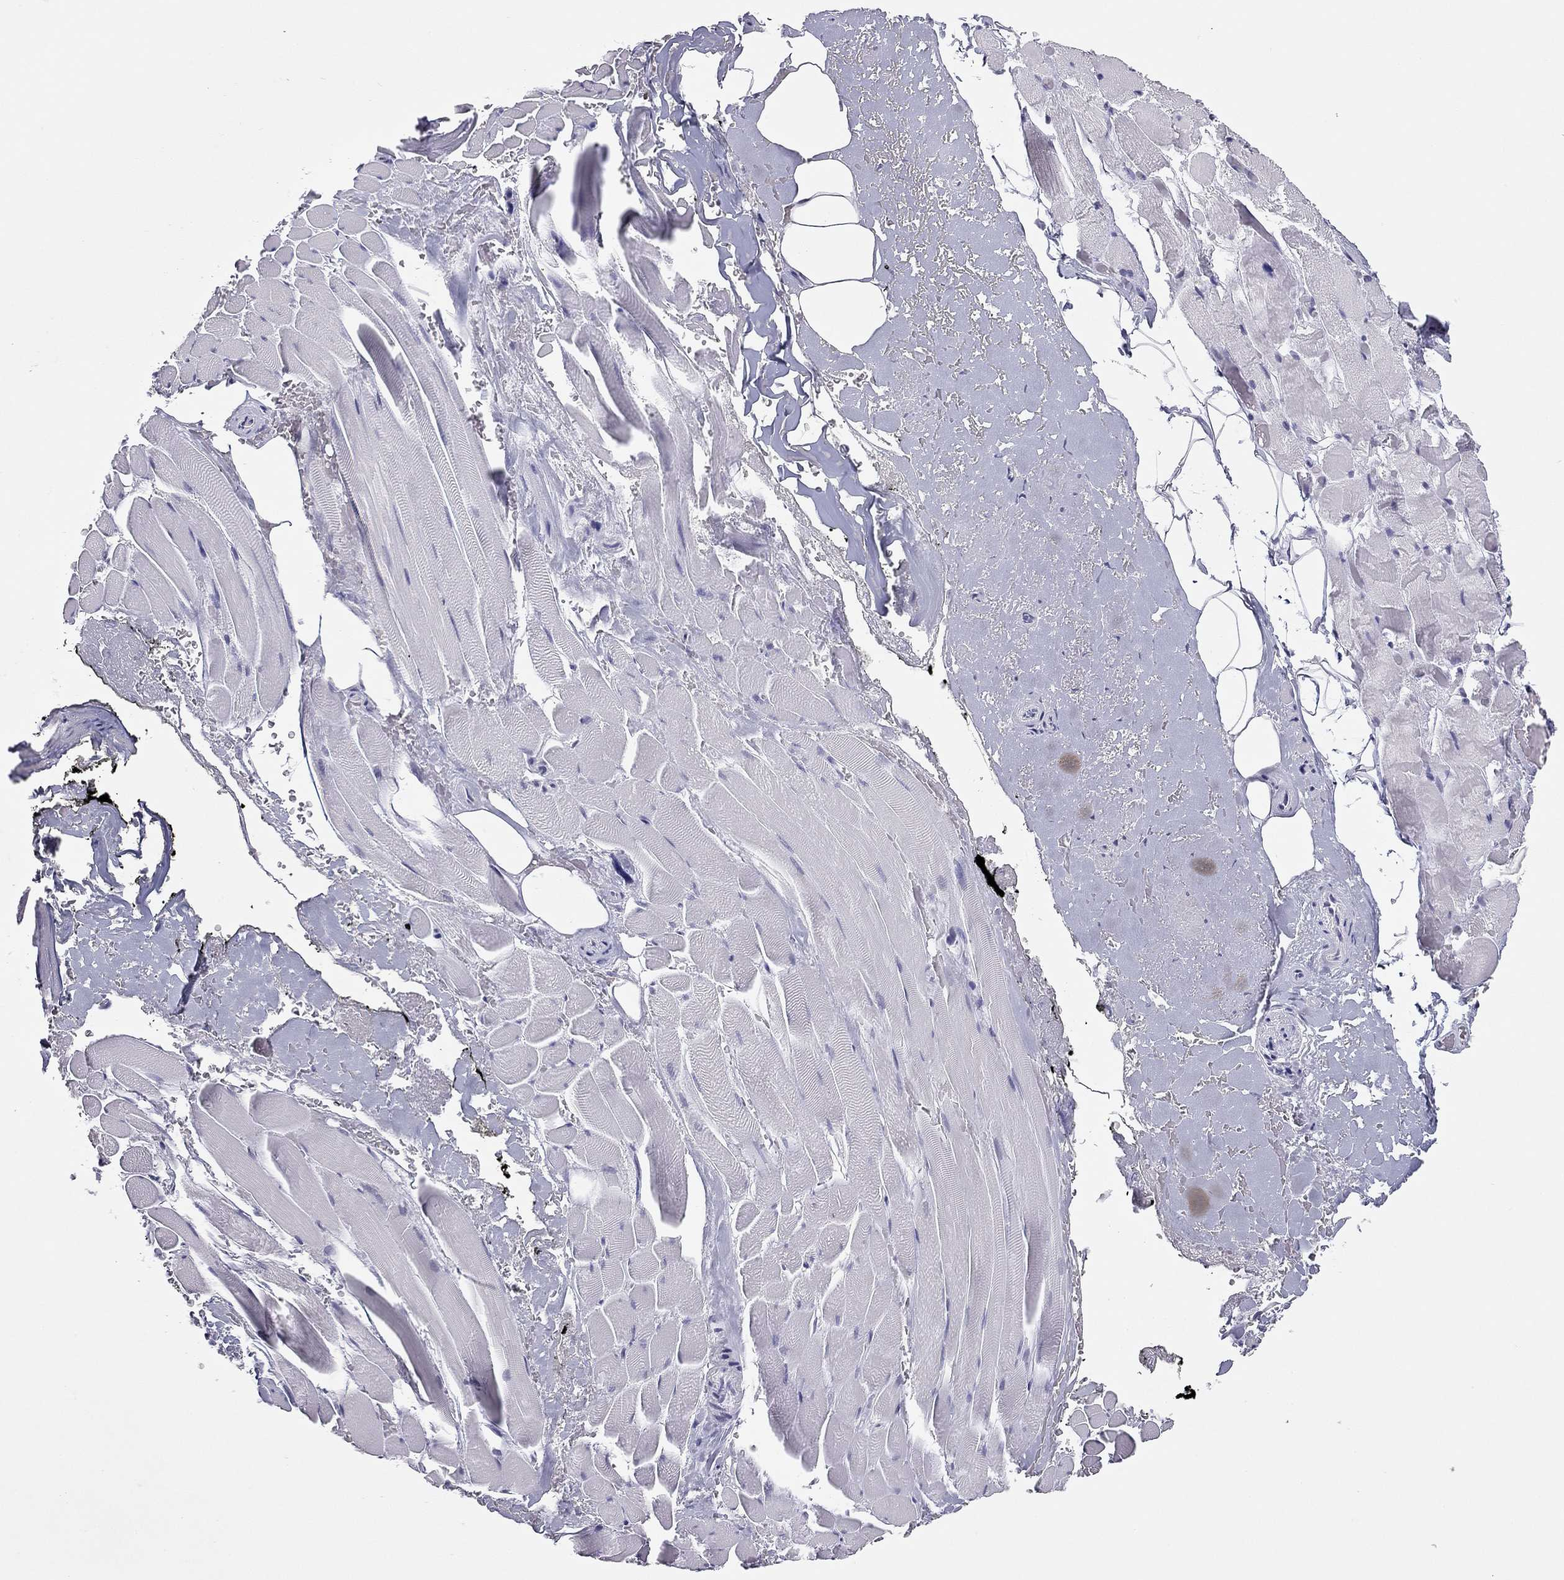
{"staining": {"intensity": "negative", "quantity": "none", "location": "none"}, "tissue": "adipose tissue", "cell_type": "Adipocytes", "image_type": "normal", "snomed": [{"axis": "morphology", "description": "Normal tissue, NOS"}, {"axis": "topography", "description": "Anal"}, {"axis": "topography", "description": "Peripheral nerve tissue"}], "caption": "DAB immunohistochemical staining of unremarkable adipose tissue reveals no significant positivity in adipocytes.", "gene": "DOT1L", "patient": {"sex": "male", "age": 53}}